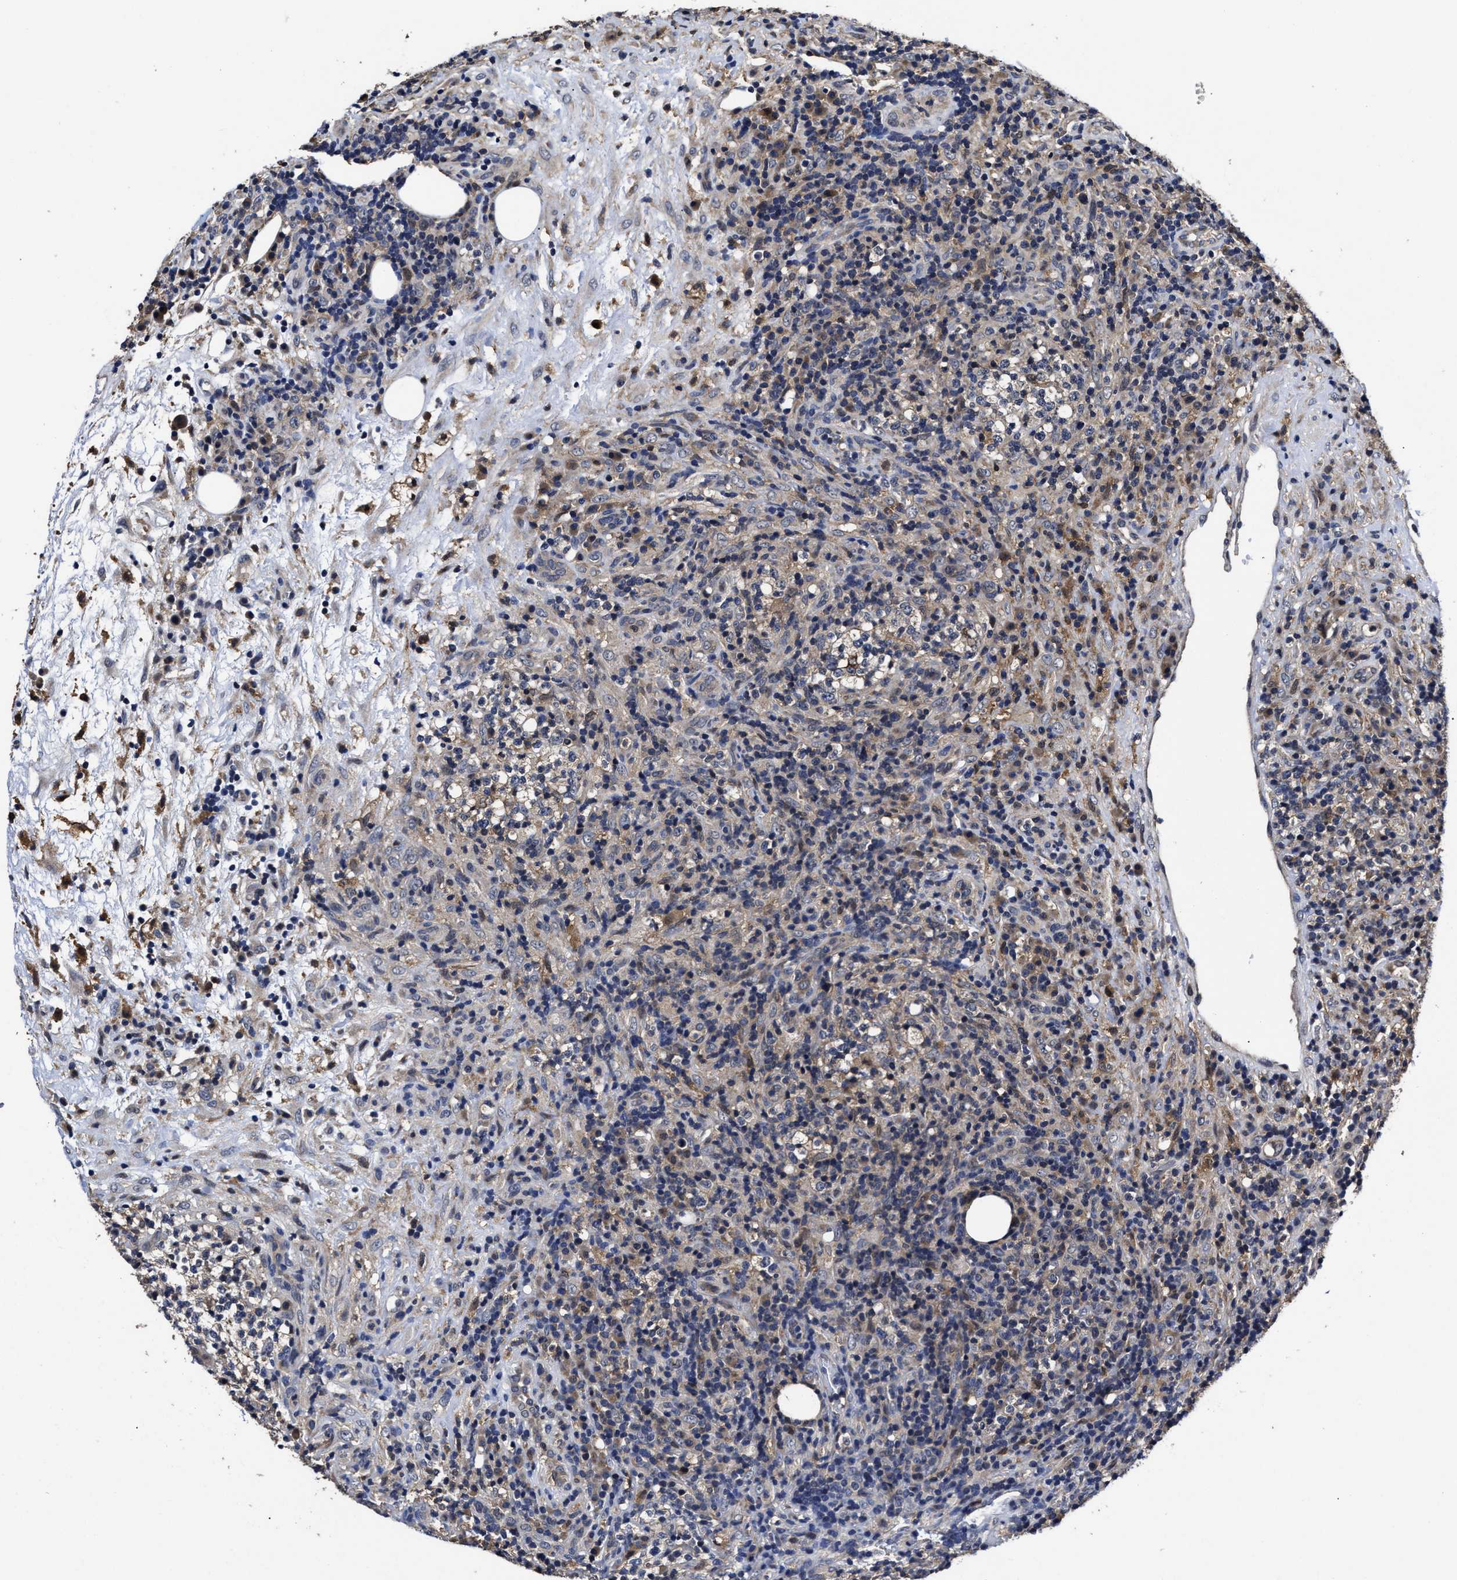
{"staining": {"intensity": "negative", "quantity": "none", "location": "none"}, "tissue": "lymphoma", "cell_type": "Tumor cells", "image_type": "cancer", "snomed": [{"axis": "morphology", "description": "Malignant lymphoma, non-Hodgkin's type, High grade"}, {"axis": "topography", "description": "Lymph node"}], "caption": "An image of lymphoma stained for a protein demonstrates no brown staining in tumor cells.", "gene": "SOCS5", "patient": {"sex": "female", "age": 76}}